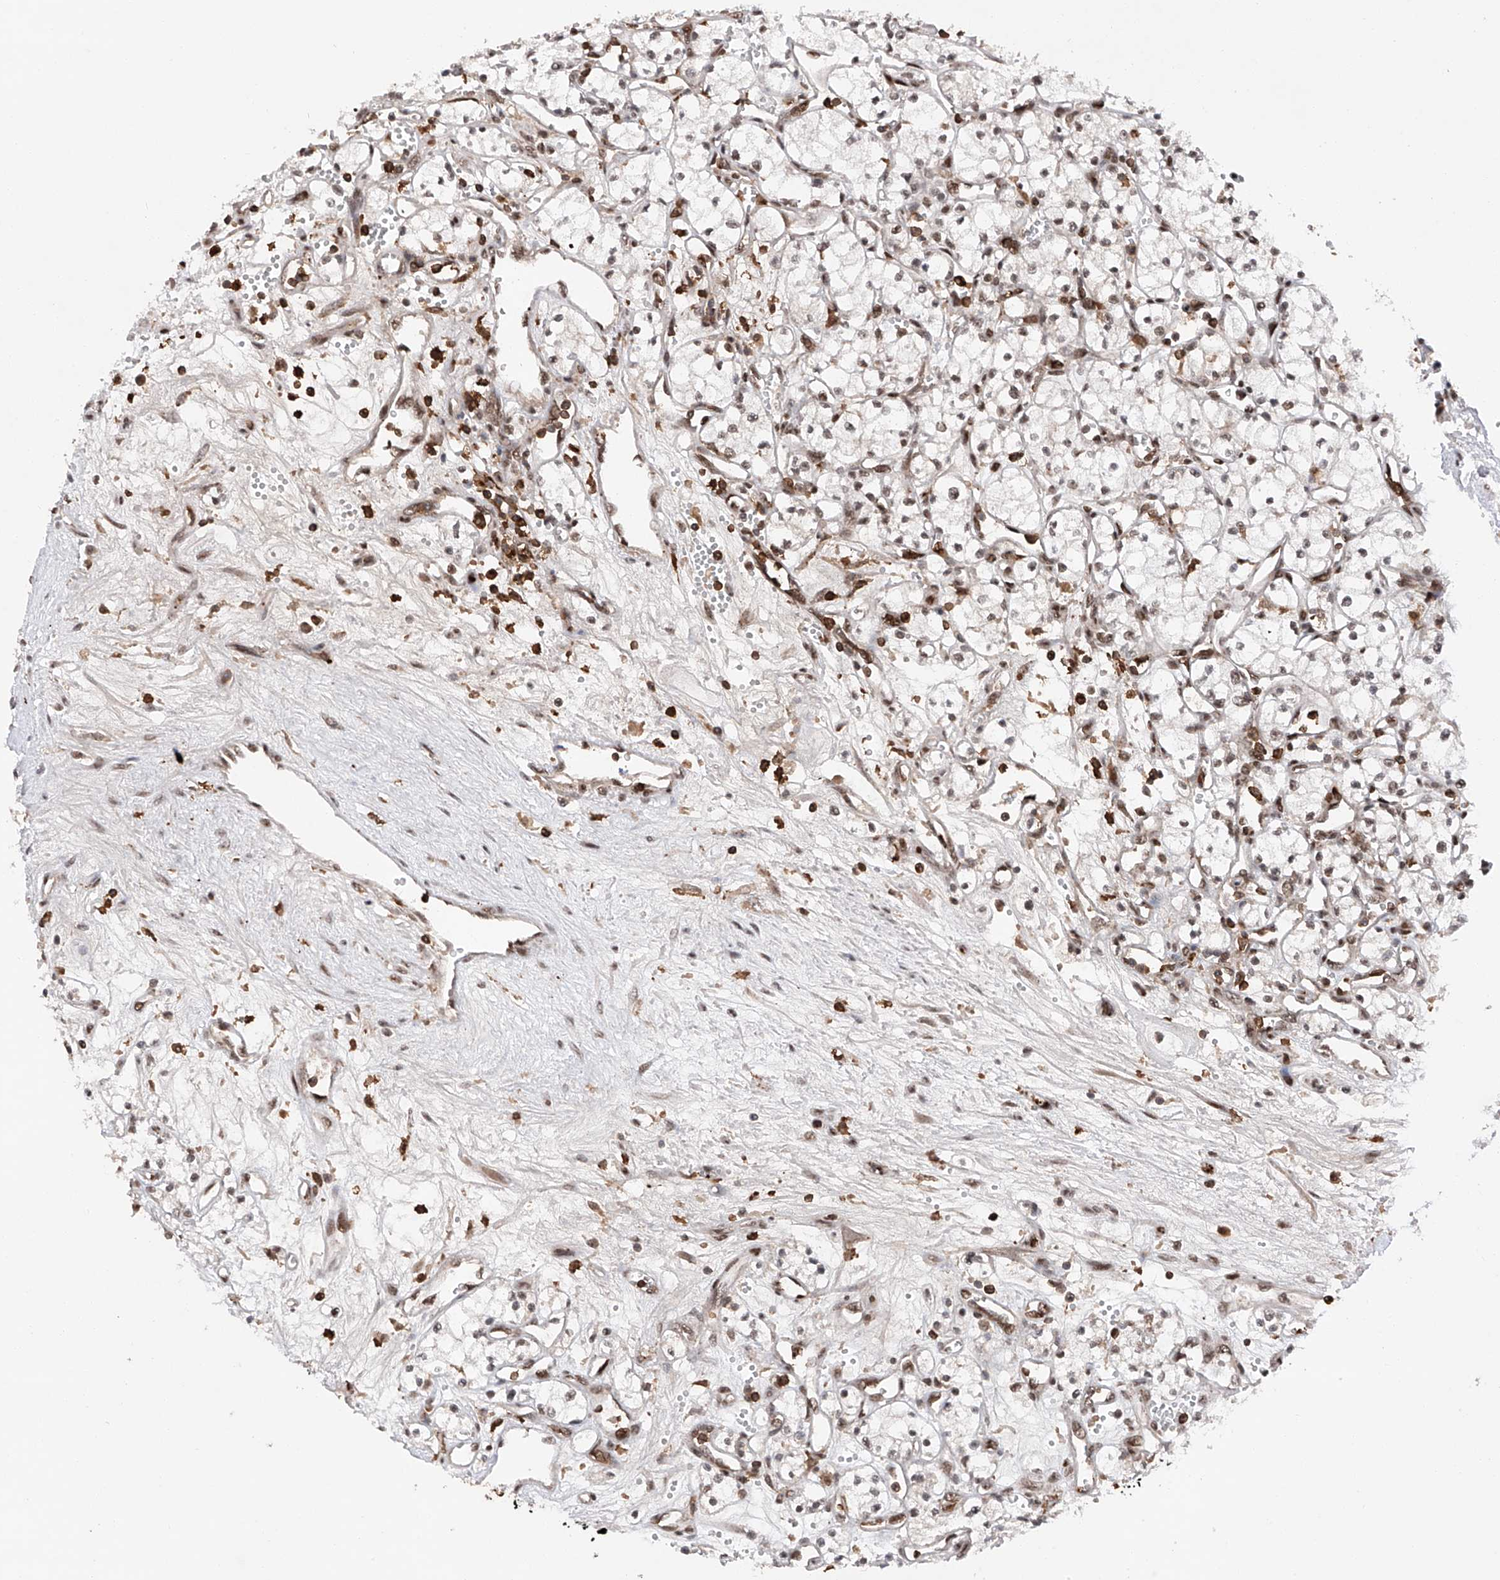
{"staining": {"intensity": "weak", "quantity": "<25%", "location": "nuclear"}, "tissue": "renal cancer", "cell_type": "Tumor cells", "image_type": "cancer", "snomed": [{"axis": "morphology", "description": "Adenocarcinoma, NOS"}, {"axis": "topography", "description": "Kidney"}], "caption": "Tumor cells are negative for brown protein staining in renal cancer (adenocarcinoma). Nuclei are stained in blue.", "gene": "ZNF280D", "patient": {"sex": "male", "age": 59}}